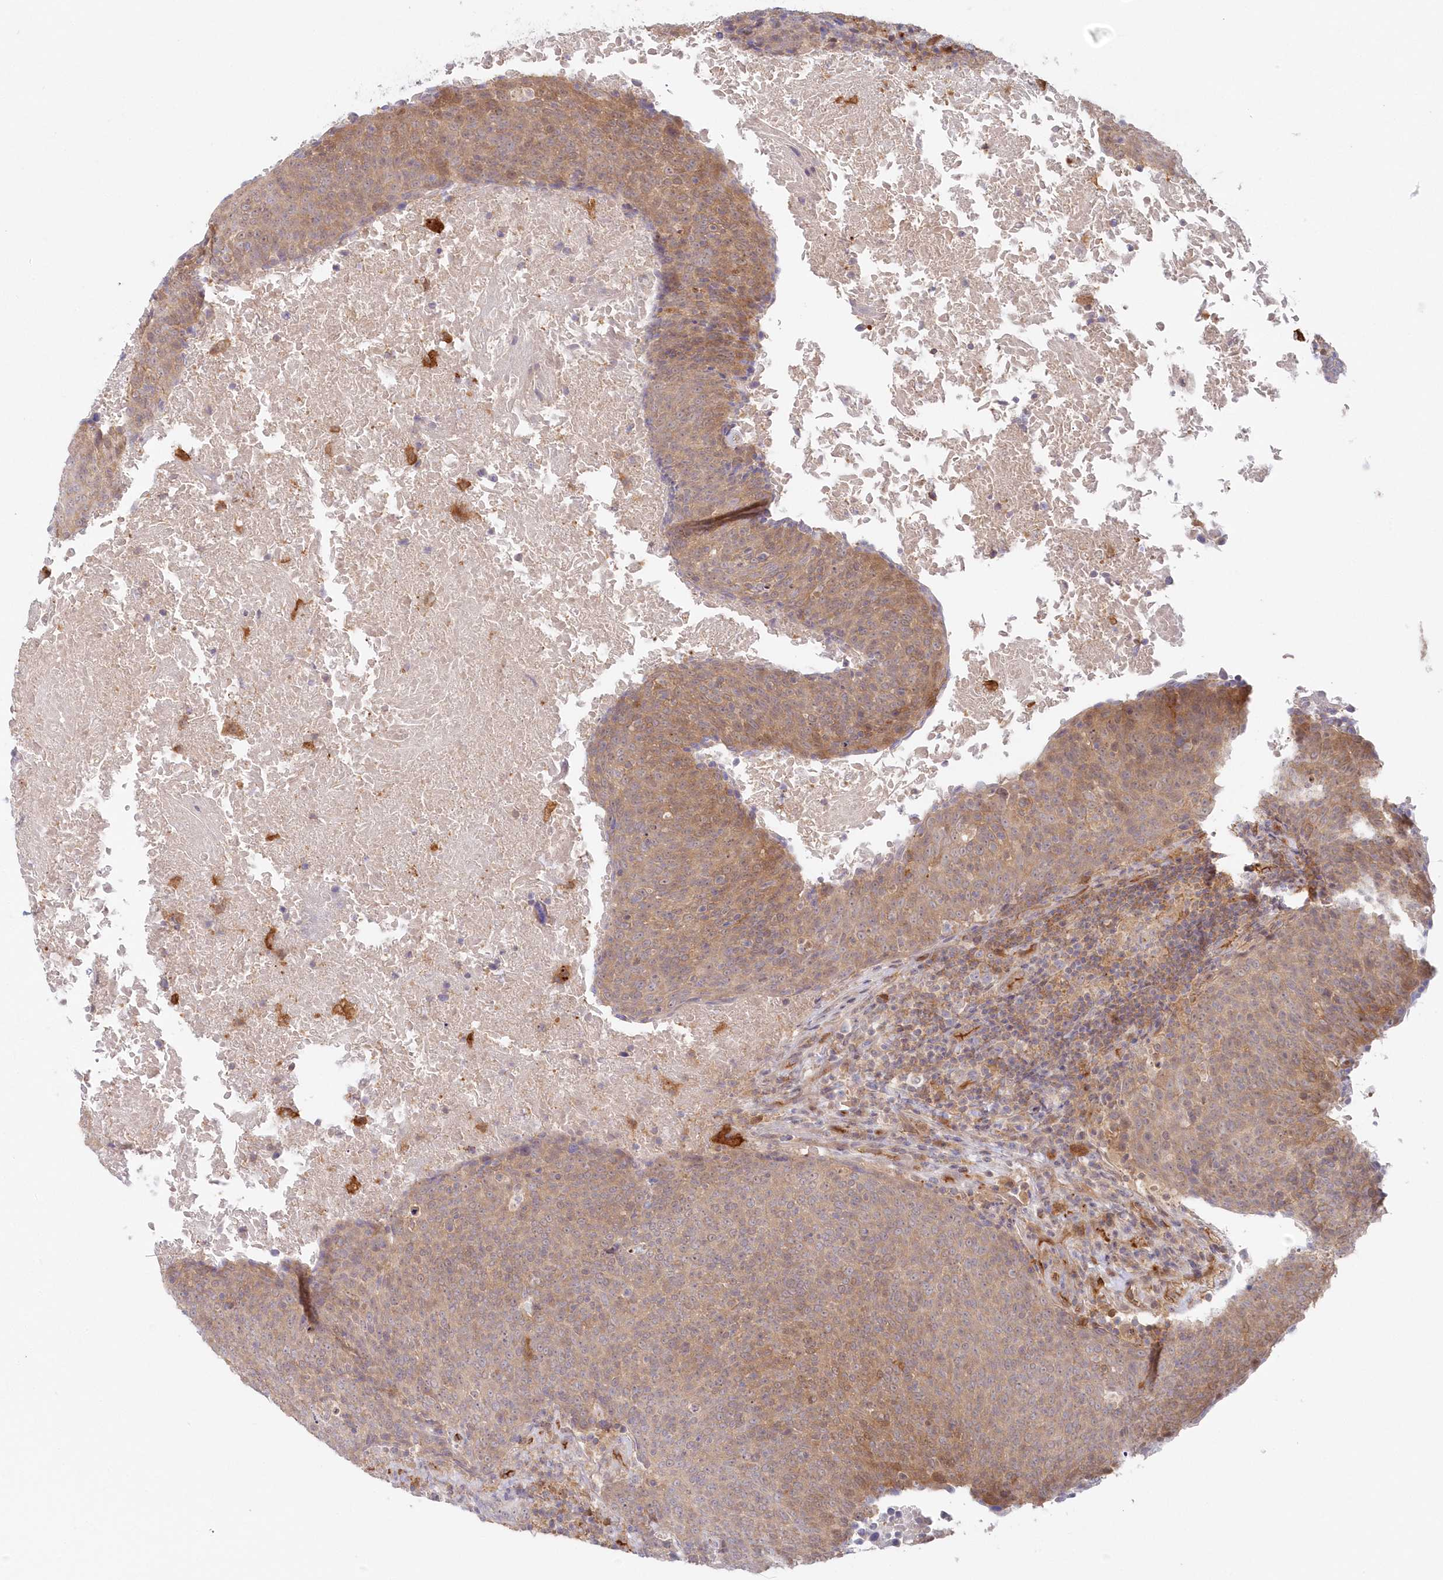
{"staining": {"intensity": "moderate", "quantity": ">75%", "location": "cytoplasmic/membranous"}, "tissue": "head and neck cancer", "cell_type": "Tumor cells", "image_type": "cancer", "snomed": [{"axis": "morphology", "description": "Squamous cell carcinoma, NOS"}, {"axis": "morphology", "description": "Squamous cell carcinoma, metastatic, NOS"}, {"axis": "topography", "description": "Lymph node"}, {"axis": "topography", "description": "Head-Neck"}], "caption": "IHC image of squamous cell carcinoma (head and neck) stained for a protein (brown), which displays medium levels of moderate cytoplasmic/membranous positivity in approximately >75% of tumor cells.", "gene": "GBE1", "patient": {"sex": "male", "age": 62}}